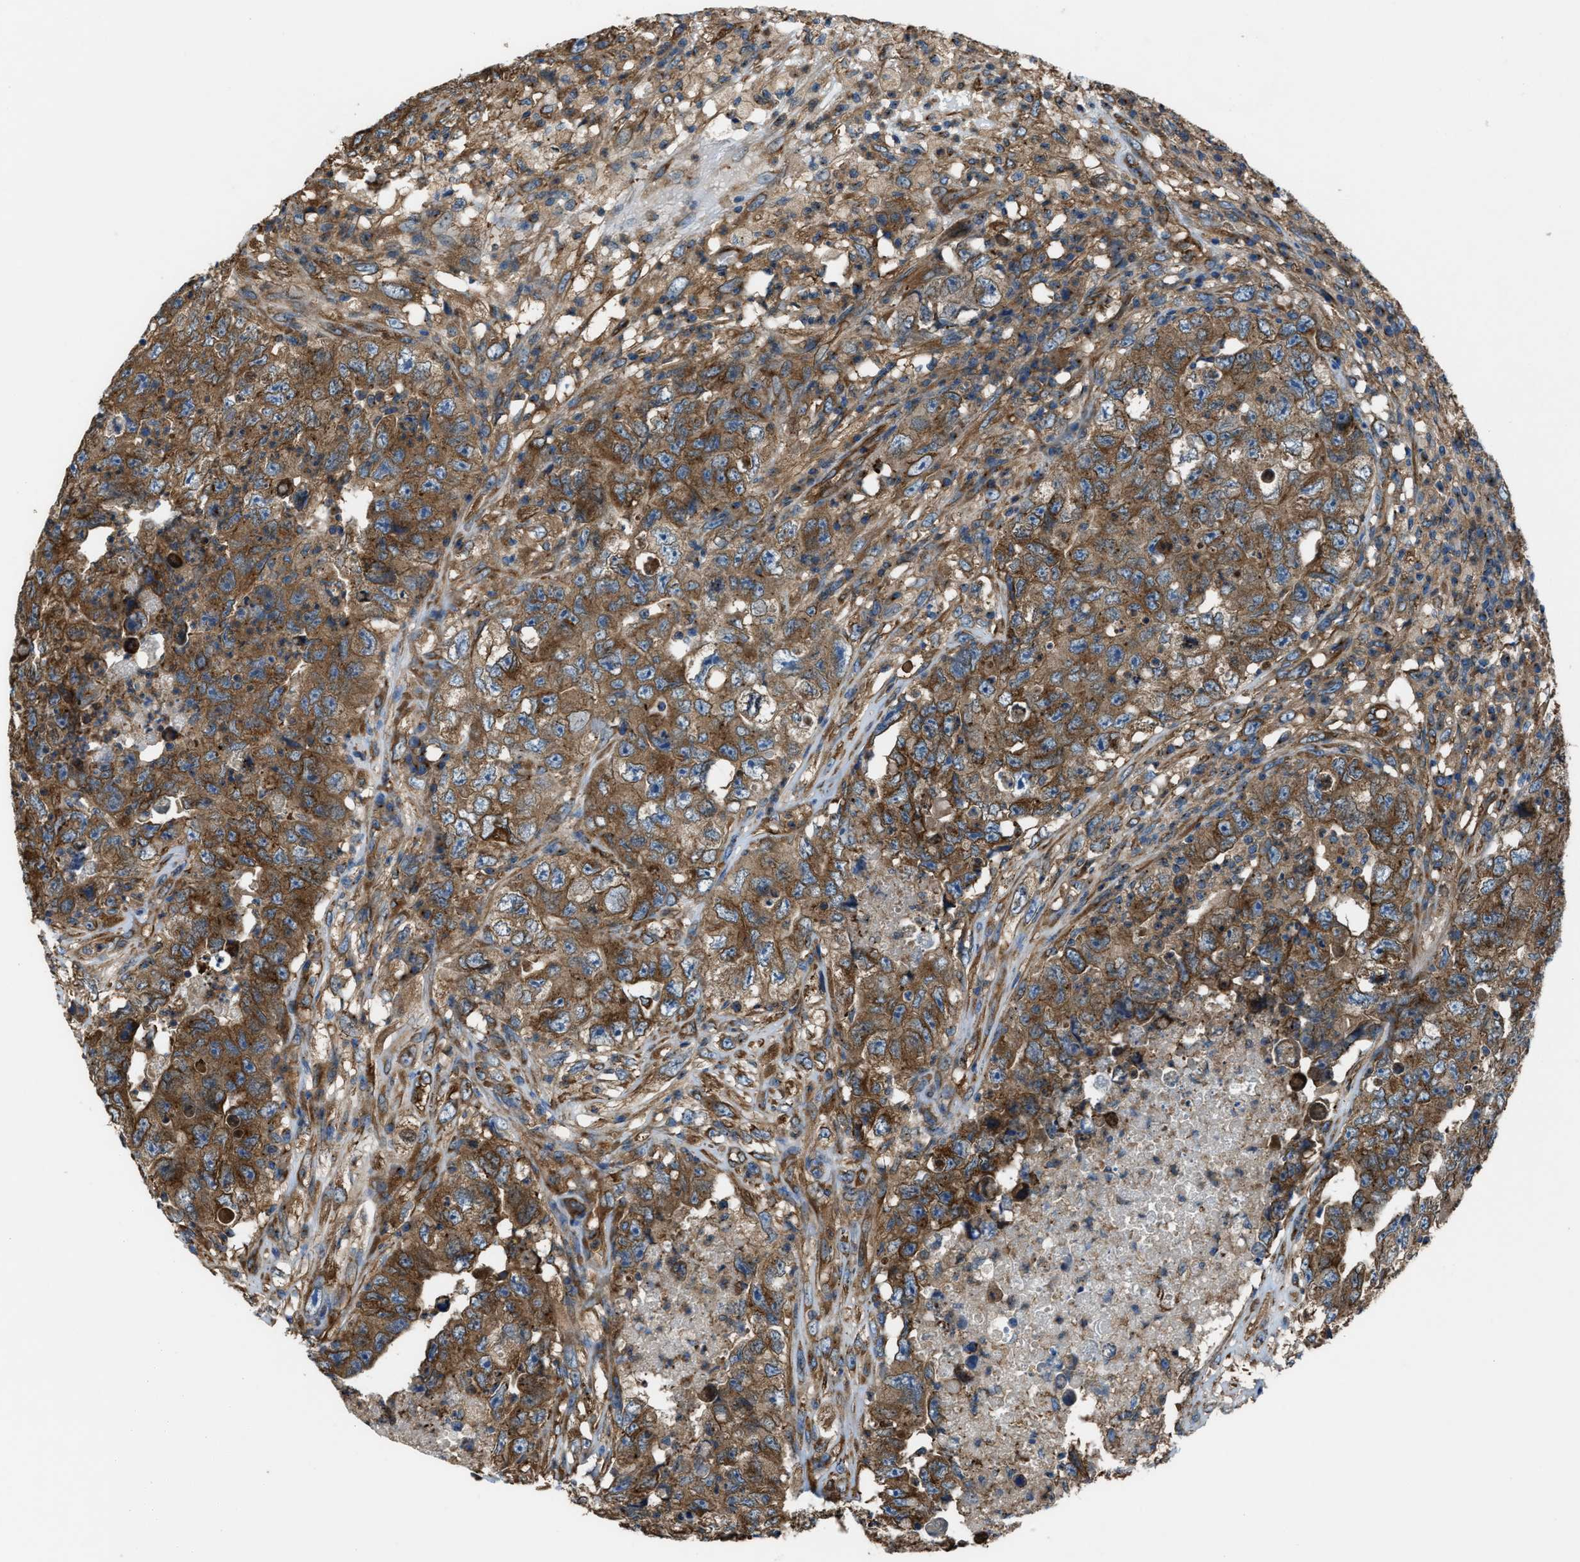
{"staining": {"intensity": "moderate", "quantity": ">75%", "location": "cytoplasmic/membranous"}, "tissue": "testis cancer", "cell_type": "Tumor cells", "image_type": "cancer", "snomed": [{"axis": "morphology", "description": "Carcinoma, Embryonal, NOS"}, {"axis": "topography", "description": "Testis"}], "caption": "Testis embryonal carcinoma stained with a brown dye reveals moderate cytoplasmic/membranous positive staining in approximately >75% of tumor cells.", "gene": "TRPC1", "patient": {"sex": "male", "age": 32}}